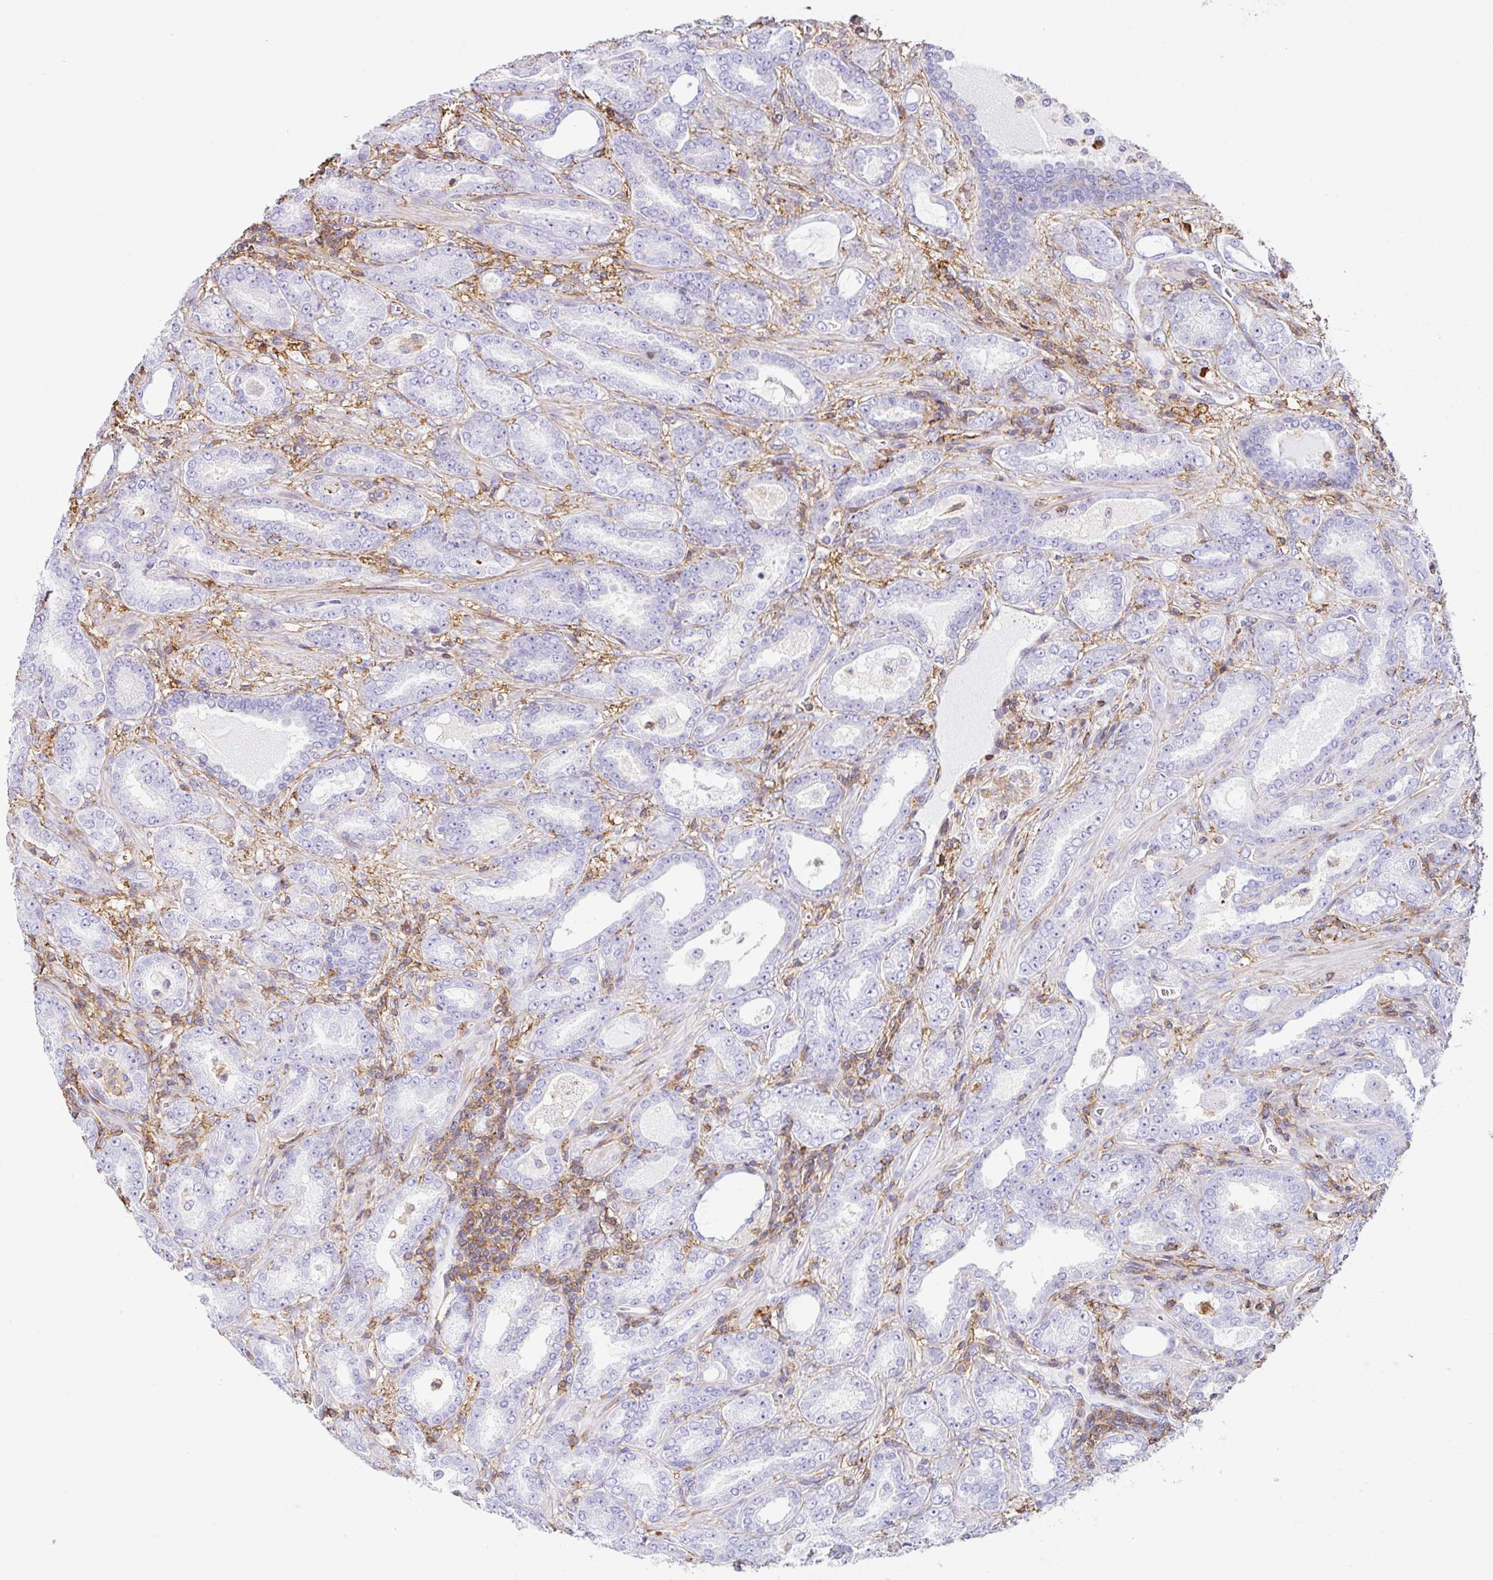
{"staining": {"intensity": "negative", "quantity": "none", "location": "none"}, "tissue": "prostate cancer", "cell_type": "Tumor cells", "image_type": "cancer", "snomed": [{"axis": "morphology", "description": "Adenocarcinoma, High grade"}, {"axis": "topography", "description": "Prostate"}], "caption": "Immunohistochemical staining of human prostate cancer (high-grade adenocarcinoma) displays no significant staining in tumor cells.", "gene": "MTTP", "patient": {"sex": "male", "age": 72}}